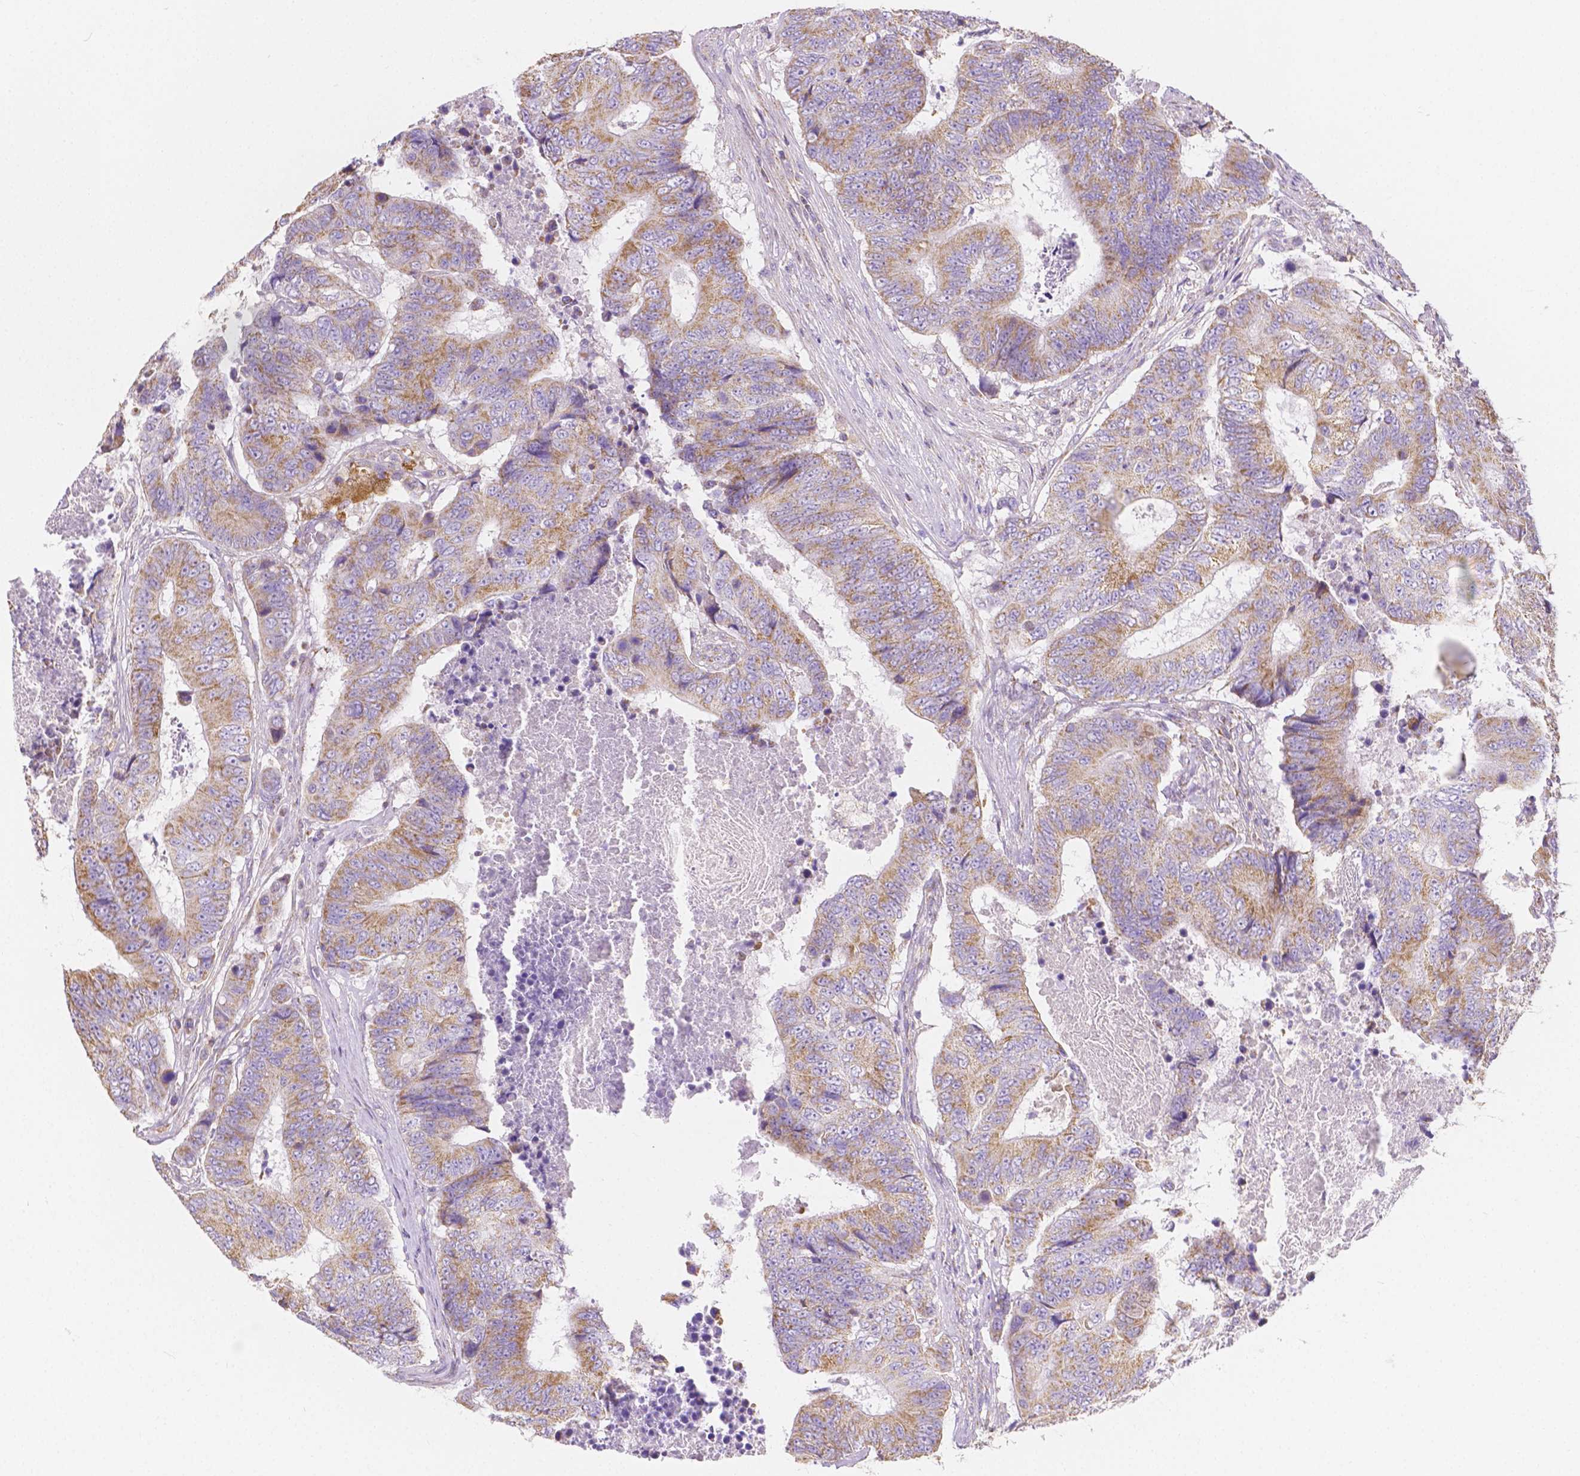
{"staining": {"intensity": "moderate", "quantity": ">75%", "location": "cytoplasmic/membranous"}, "tissue": "colorectal cancer", "cell_type": "Tumor cells", "image_type": "cancer", "snomed": [{"axis": "morphology", "description": "Adenocarcinoma, NOS"}, {"axis": "topography", "description": "Colon"}], "caption": "Immunohistochemistry (DAB) staining of colorectal cancer demonstrates moderate cytoplasmic/membranous protein staining in about >75% of tumor cells. Using DAB (3,3'-diaminobenzidine) (brown) and hematoxylin (blue) stains, captured at high magnification using brightfield microscopy.", "gene": "SGTB", "patient": {"sex": "female", "age": 48}}